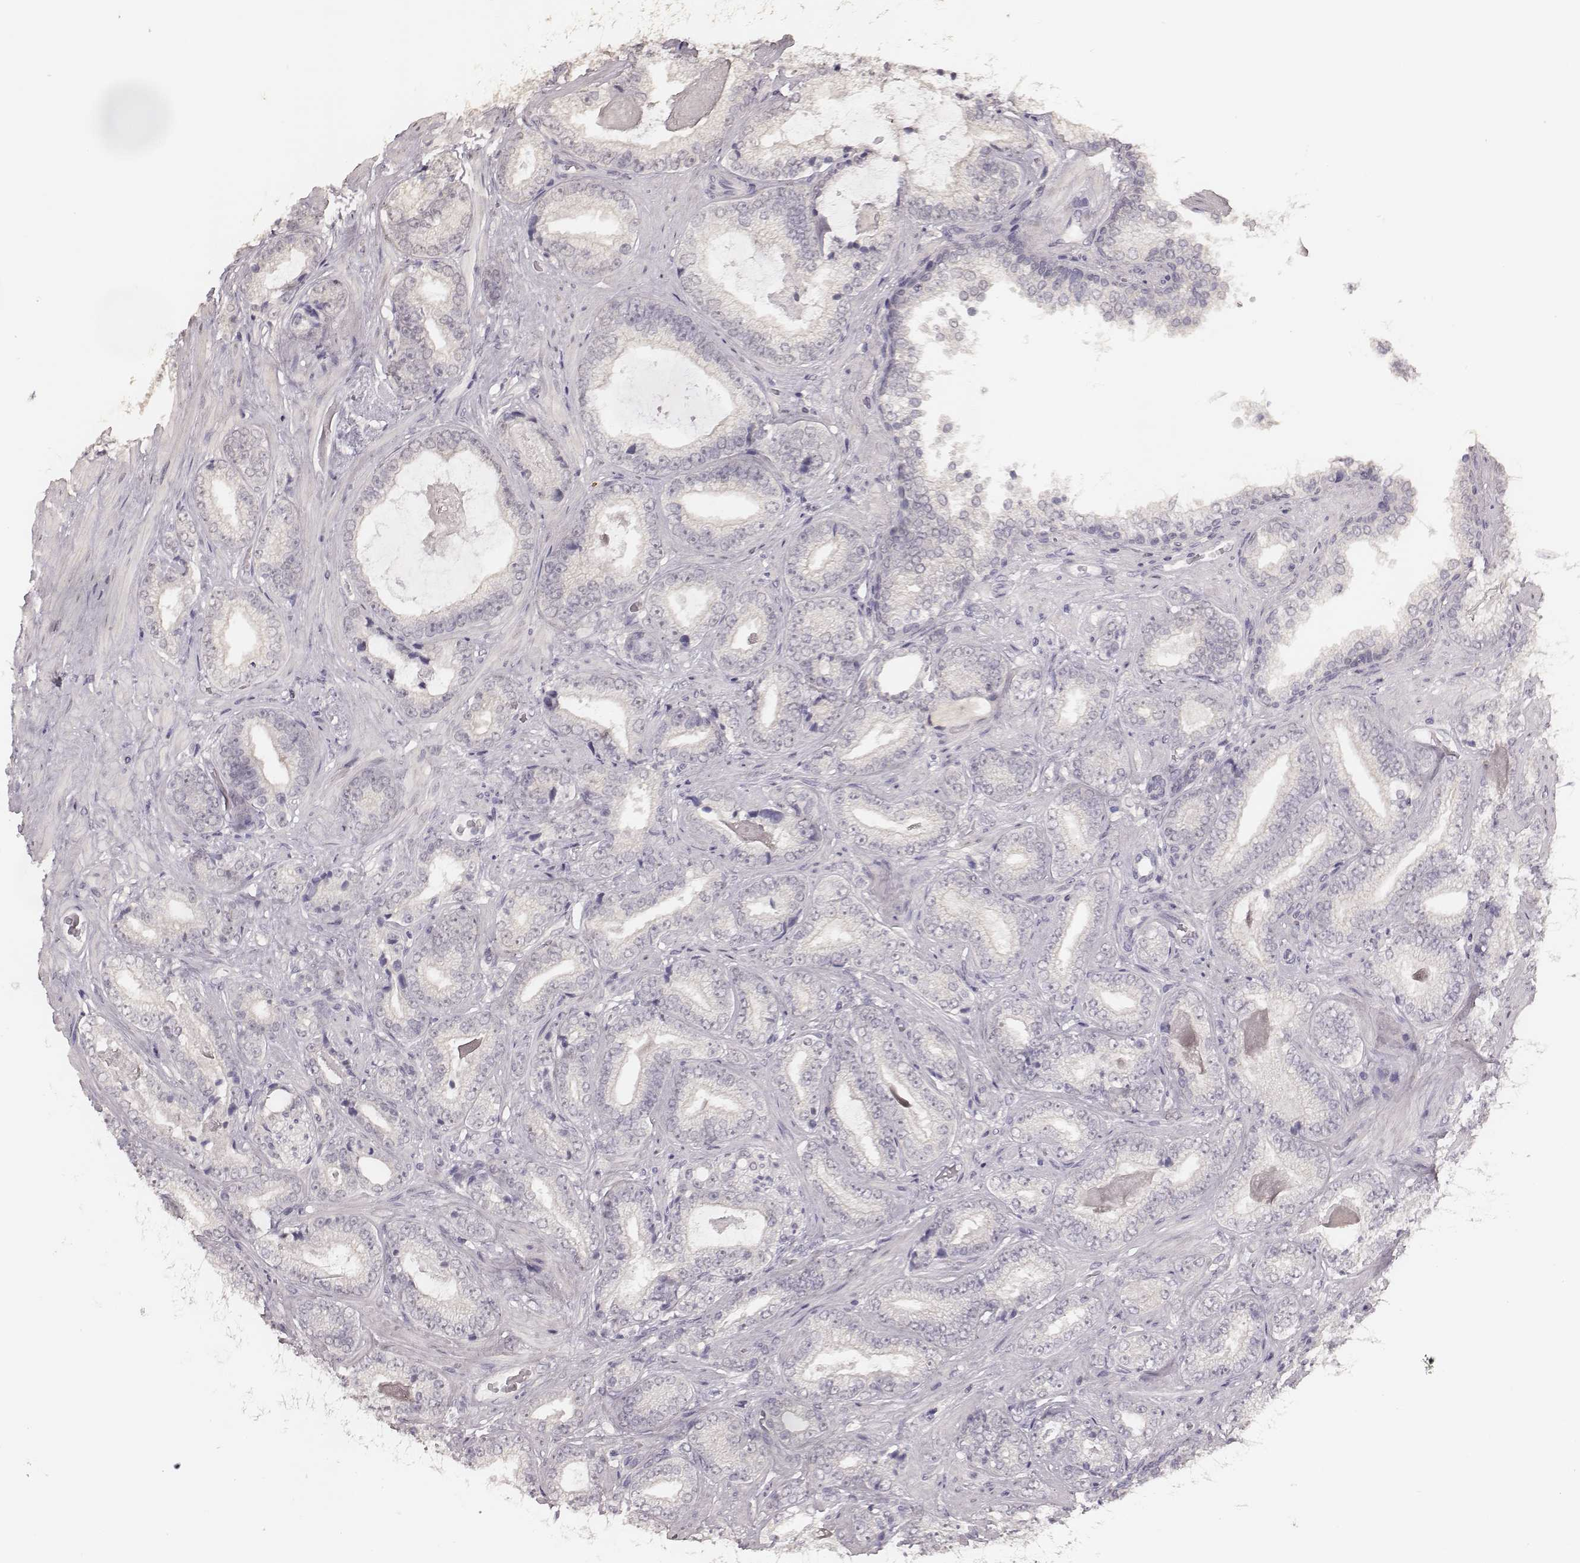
{"staining": {"intensity": "negative", "quantity": "none", "location": "none"}, "tissue": "prostate cancer", "cell_type": "Tumor cells", "image_type": "cancer", "snomed": [{"axis": "morphology", "description": "Adenocarcinoma, Low grade"}, {"axis": "topography", "description": "Prostate"}], "caption": "Tumor cells show no significant protein staining in prostate cancer (adenocarcinoma (low-grade)).", "gene": "LY6K", "patient": {"sex": "male", "age": 61}}